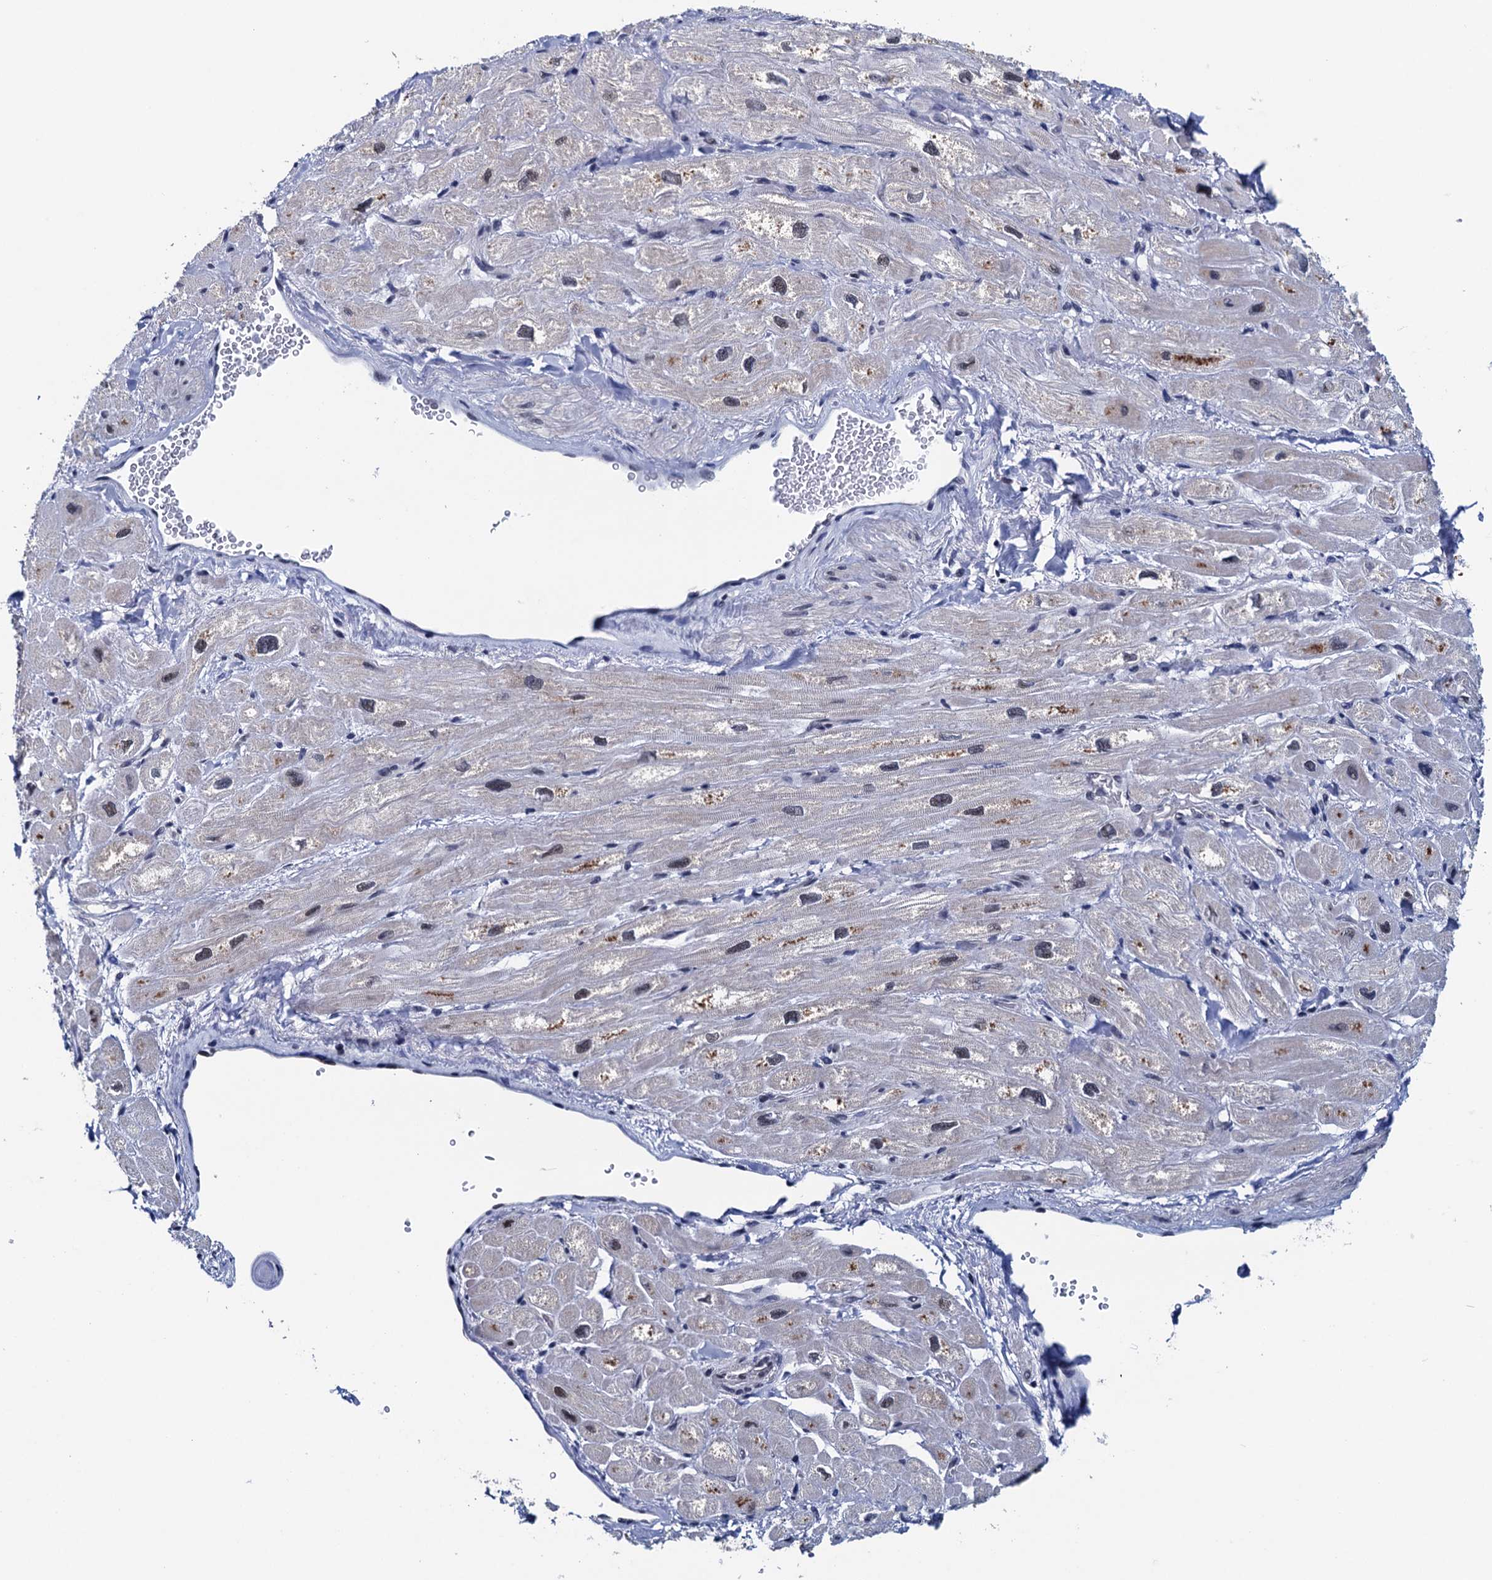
{"staining": {"intensity": "moderate", "quantity": "<25%", "location": "cytoplasmic/membranous,nuclear"}, "tissue": "heart muscle", "cell_type": "Cardiomyocytes", "image_type": "normal", "snomed": [{"axis": "morphology", "description": "Normal tissue, NOS"}, {"axis": "topography", "description": "Heart"}], "caption": "An IHC image of normal tissue is shown. Protein staining in brown shows moderate cytoplasmic/membranous,nuclear positivity in heart muscle within cardiomyocytes.", "gene": "FNBP4", "patient": {"sex": "male", "age": 65}}